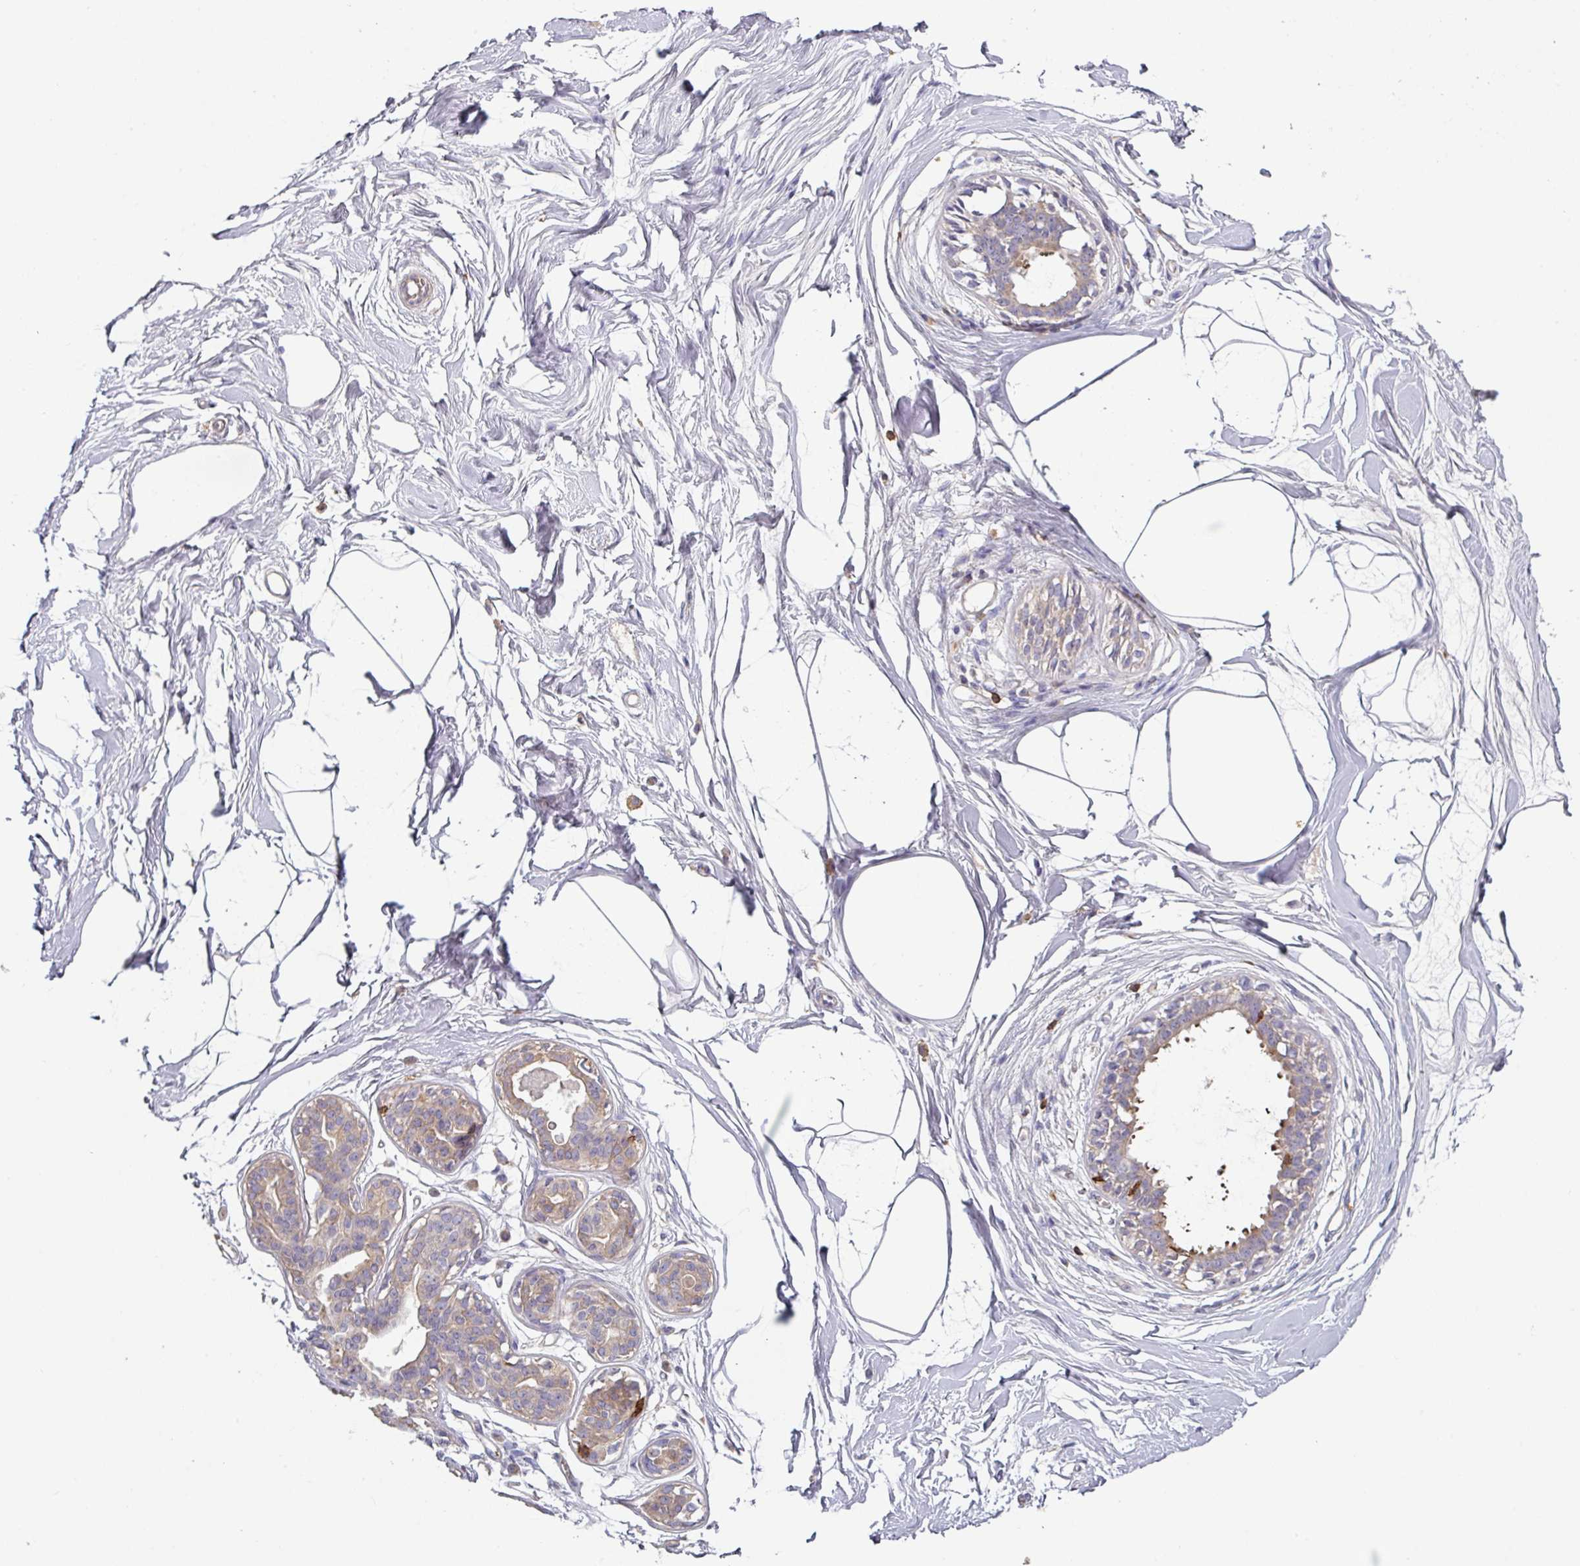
{"staining": {"intensity": "negative", "quantity": "none", "location": "none"}, "tissue": "breast", "cell_type": "Adipocytes", "image_type": "normal", "snomed": [{"axis": "morphology", "description": "Normal tissue, NOS"}, {"axis": "topography", "description": "Breast"}], "caption": "Immunohistochemical staining of normal human breast exhibits no significant staining in adipocytes.", "gene": "CD3G", "patient": {"sex": "female", "age": 45}}